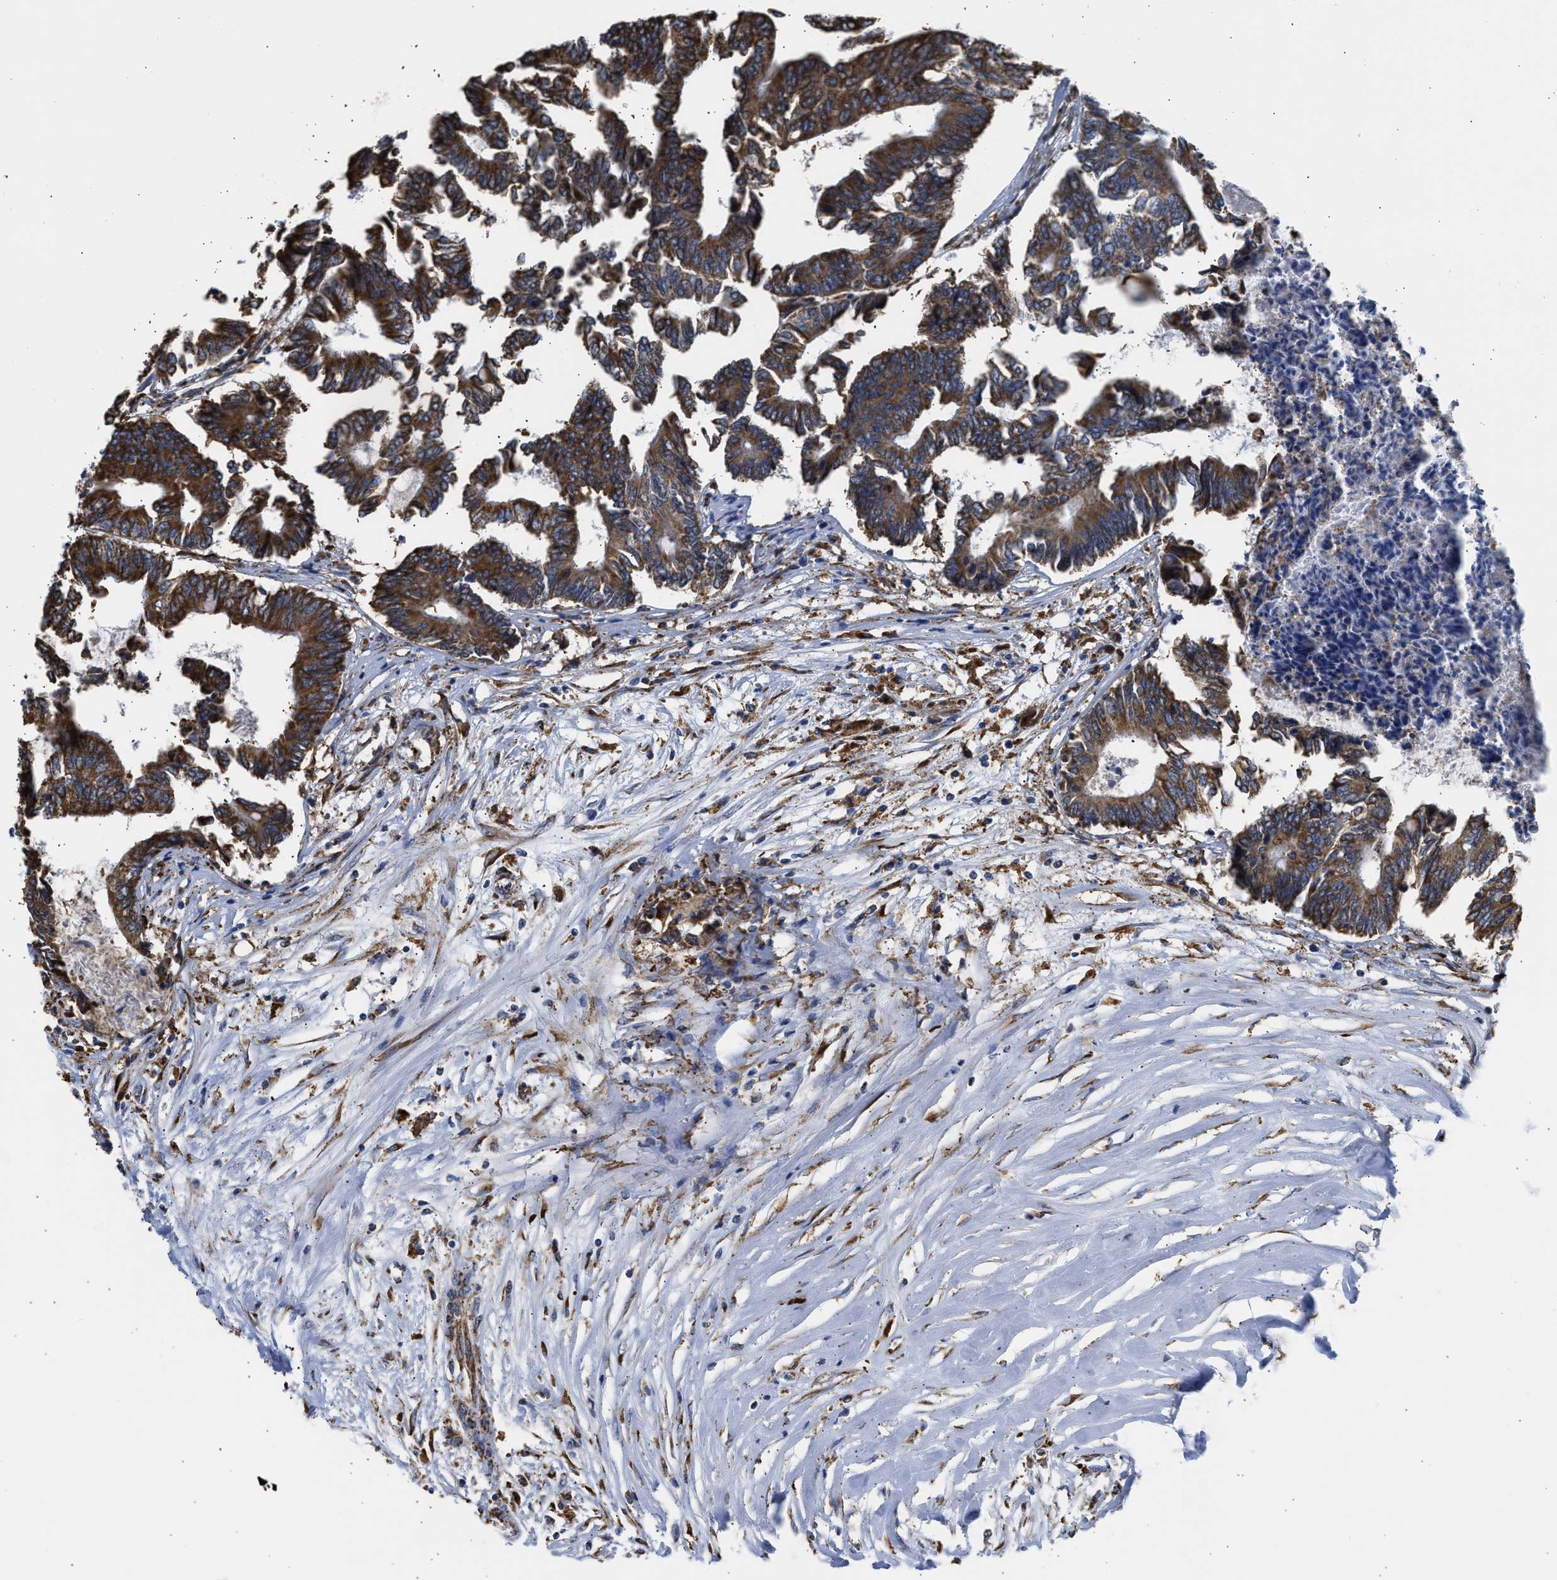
{"staining": {"intensity": "strong", "quantity": ">75%", "location": "cytoplasmic/membranous"}, "tissue": "colorectal cancer", "cell_type": "Tumor cells", "image_type": "cancer", "snomed": [{"axis": "morphology", "description": "Adenocarcinoma, NOS"}, {"axis": "topography", "description": "Rectum"}], "caption": "Colorectal cancer (adenocarcinoma) stained for a protein (brown) reveals strong cytoplasmic/membranous positive expression in approximately >75% of tumor cells.", "gene": "CYCS", "patient": {"sex": "male", "age": 63}}